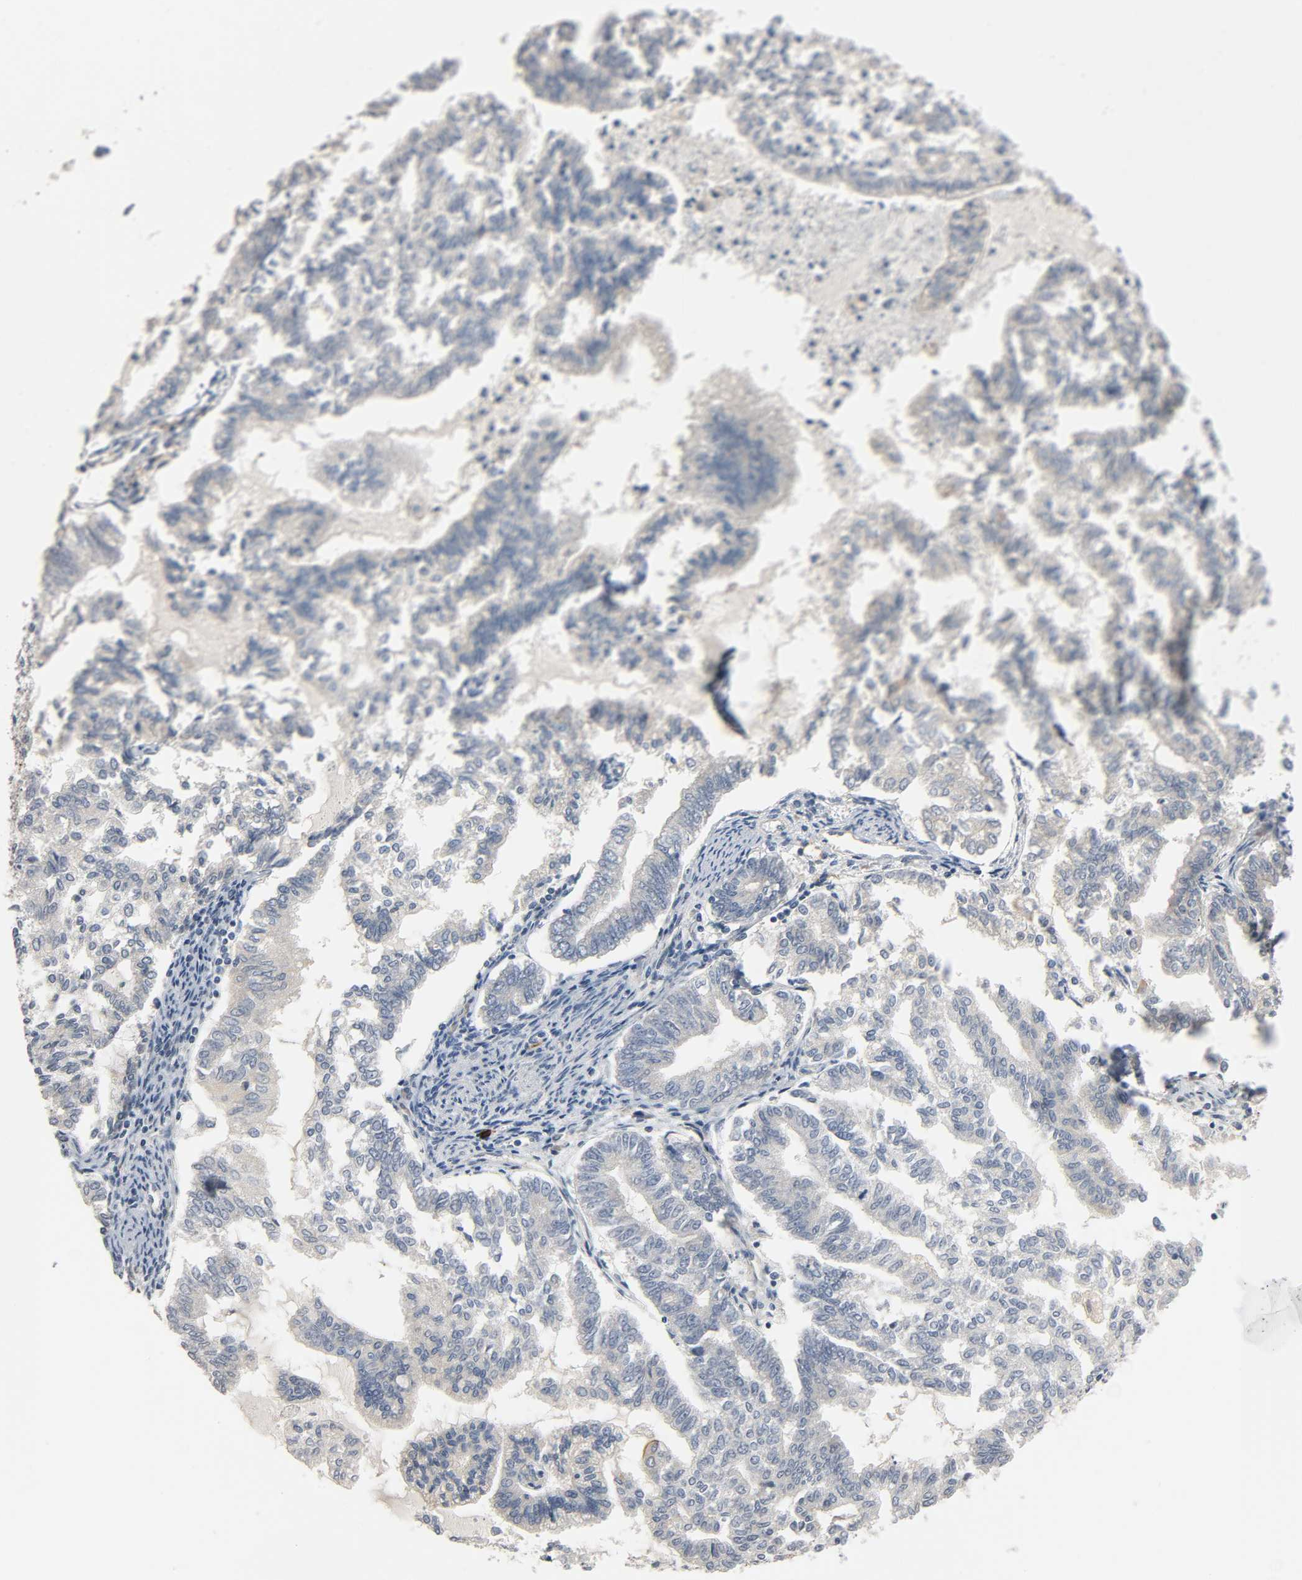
{"staining": {"intensity": "negative", "quantity": "none", "location": "none"}, "tissue": "endometrial cancer", "cell_type": "Tumor cells", "image_type": "cancer", "snomed": [{"axis": "morphology", "description": "Adenocarcinoma, NOS"}, {"axis": "topography", "description": "Endometrium"}], "caption": "This is an immunohistochemistry micrograph of human adenocarcinoma (endometrial). There is no staining in tumor cells.", "gene": "LIMCH1", "patient": {"sex": "female", "age": 79}}